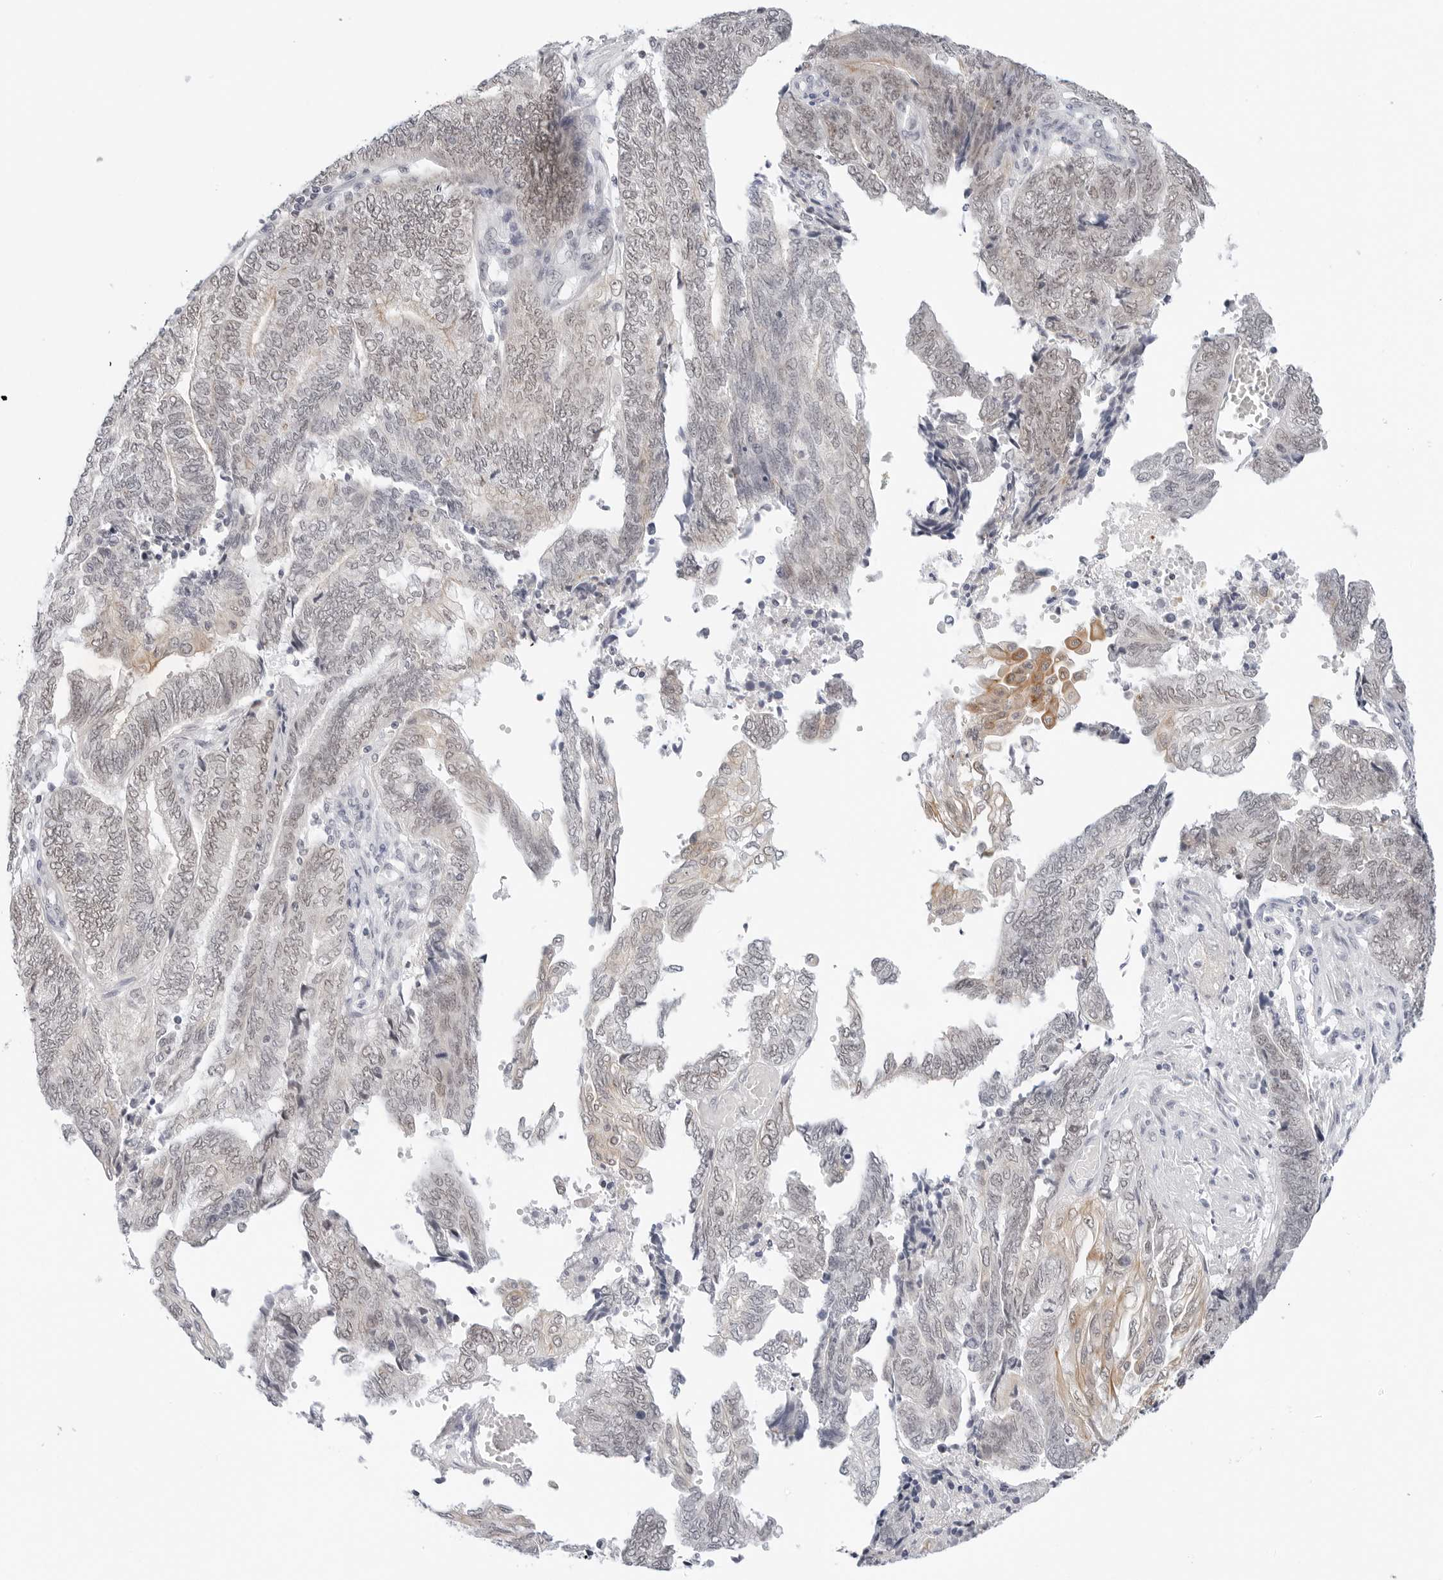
{"staining": {"intensity": "moderate", "quantity": "<25%", "location": "cytoplasmic/membranous"}, "tissue": "endometrial cancer", "cell_type": "Tumor cells", "image_type": "cancer", "snomed": [{"axis": "morphology", "description": "Adenocarcinoma, NOS"}, {"axis": "topography", "description": "Uterus"}, {"axis": "topography", "description": "Endometrium"}], "caption": "Approximately <25% of tumor cells in endometrial cancer show moderate cytoplasmic/membranous protein staining as visualized by brown immunohistochemical staining.", "gene": "TSEN2", "patient": {"sex": "female", "age": 70}}